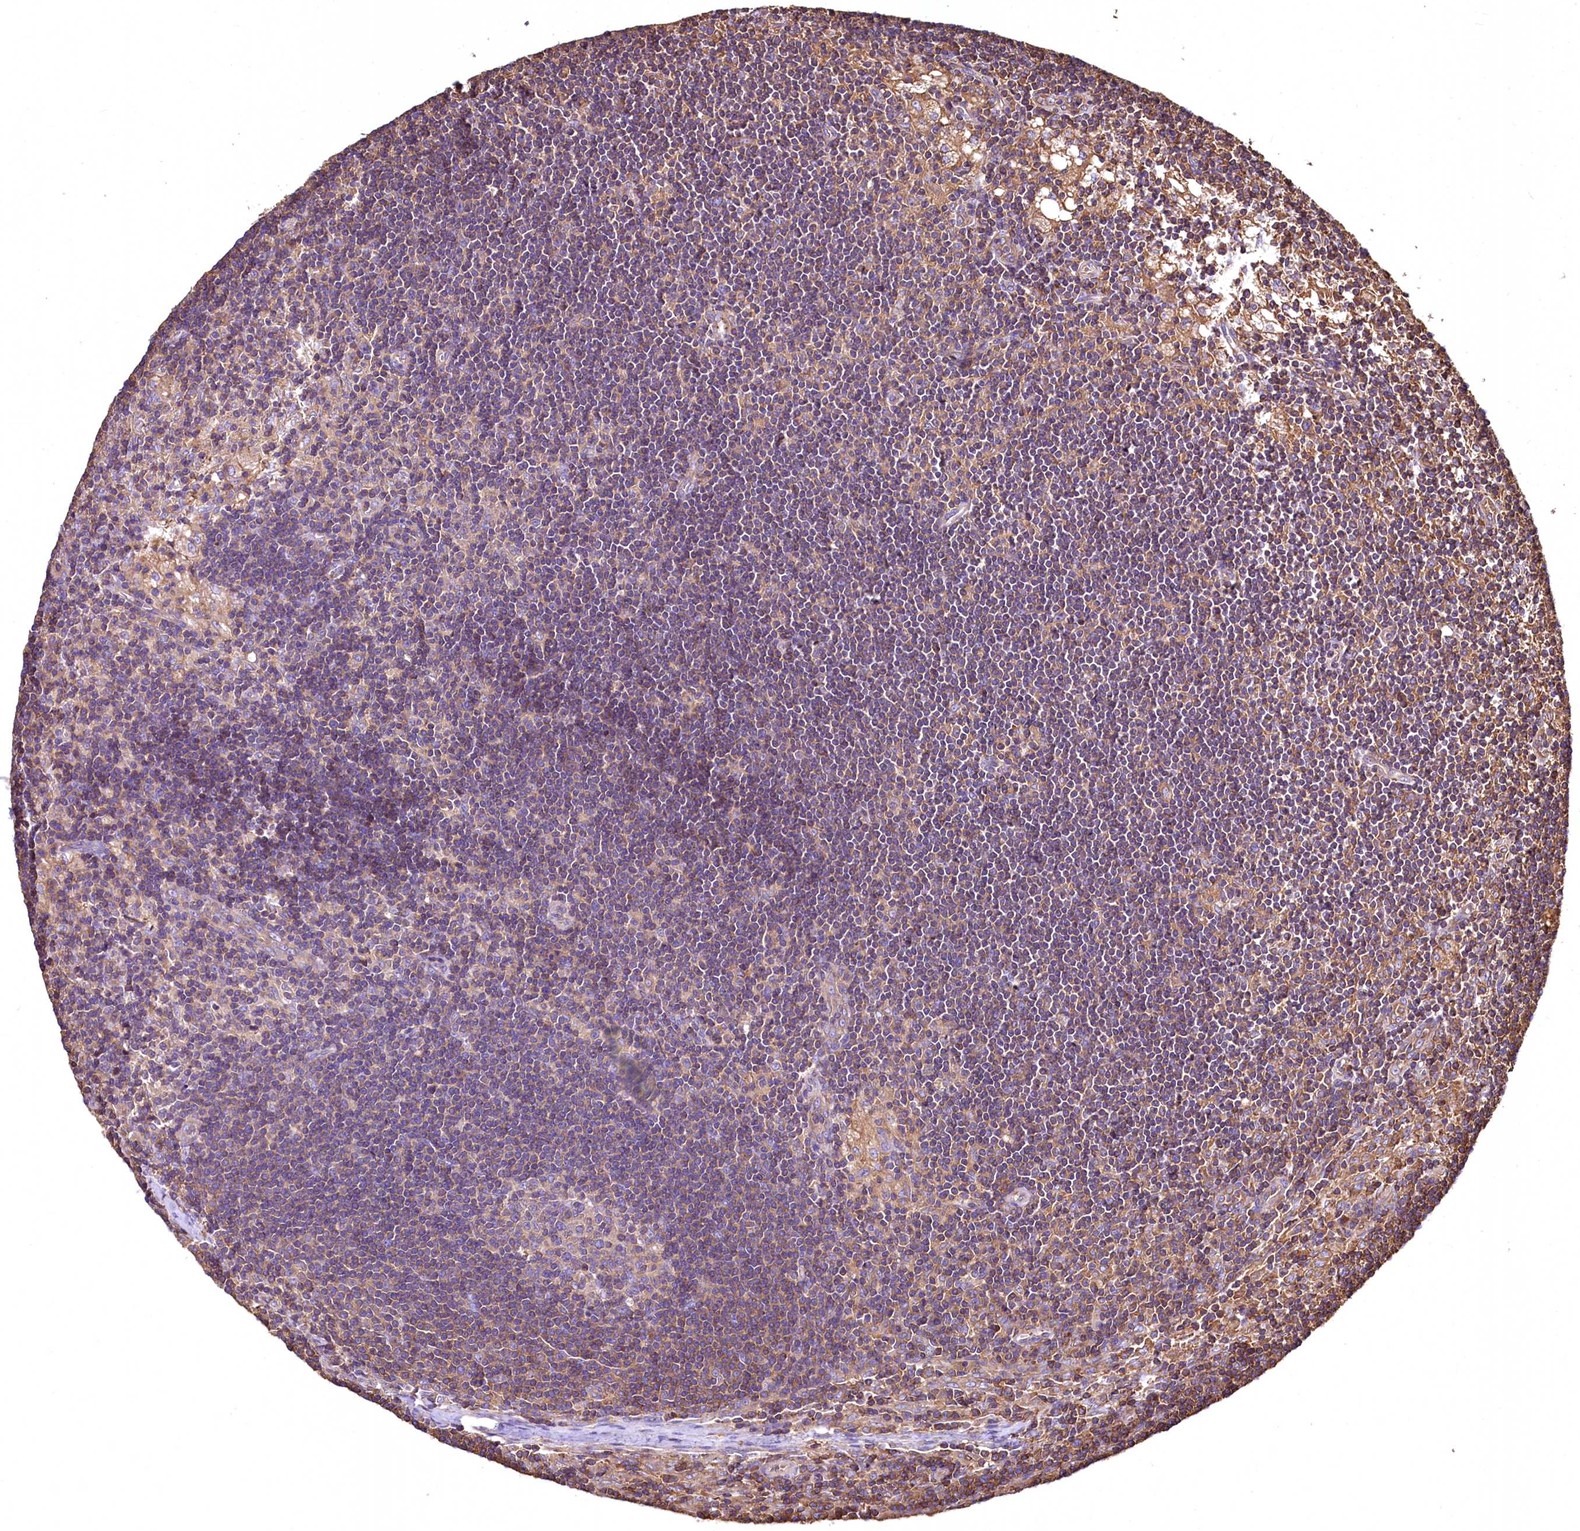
{"staining": {"intensity": "negative", "quantity": "none", "location": "none"}, "tissue": "lymph node", "cell_type": "Germinal center cells", "image_type": "normal", "snomed": [{"axis": "morphology", "description": "Normal tissue, NOS"}, {"axis": "topography", "description": "Lymph node"}], "caption": "Germinal center cells are negative for protein expression in normal human lymph node. (Stains: DAB (3,3'-diaminobenzidine) IHC with hematoxylin counter stain, Microscopy: brightfield microscopy at high magnification).", "gene": "RARS2", "patient": {"sex": "male", "age": 24}}